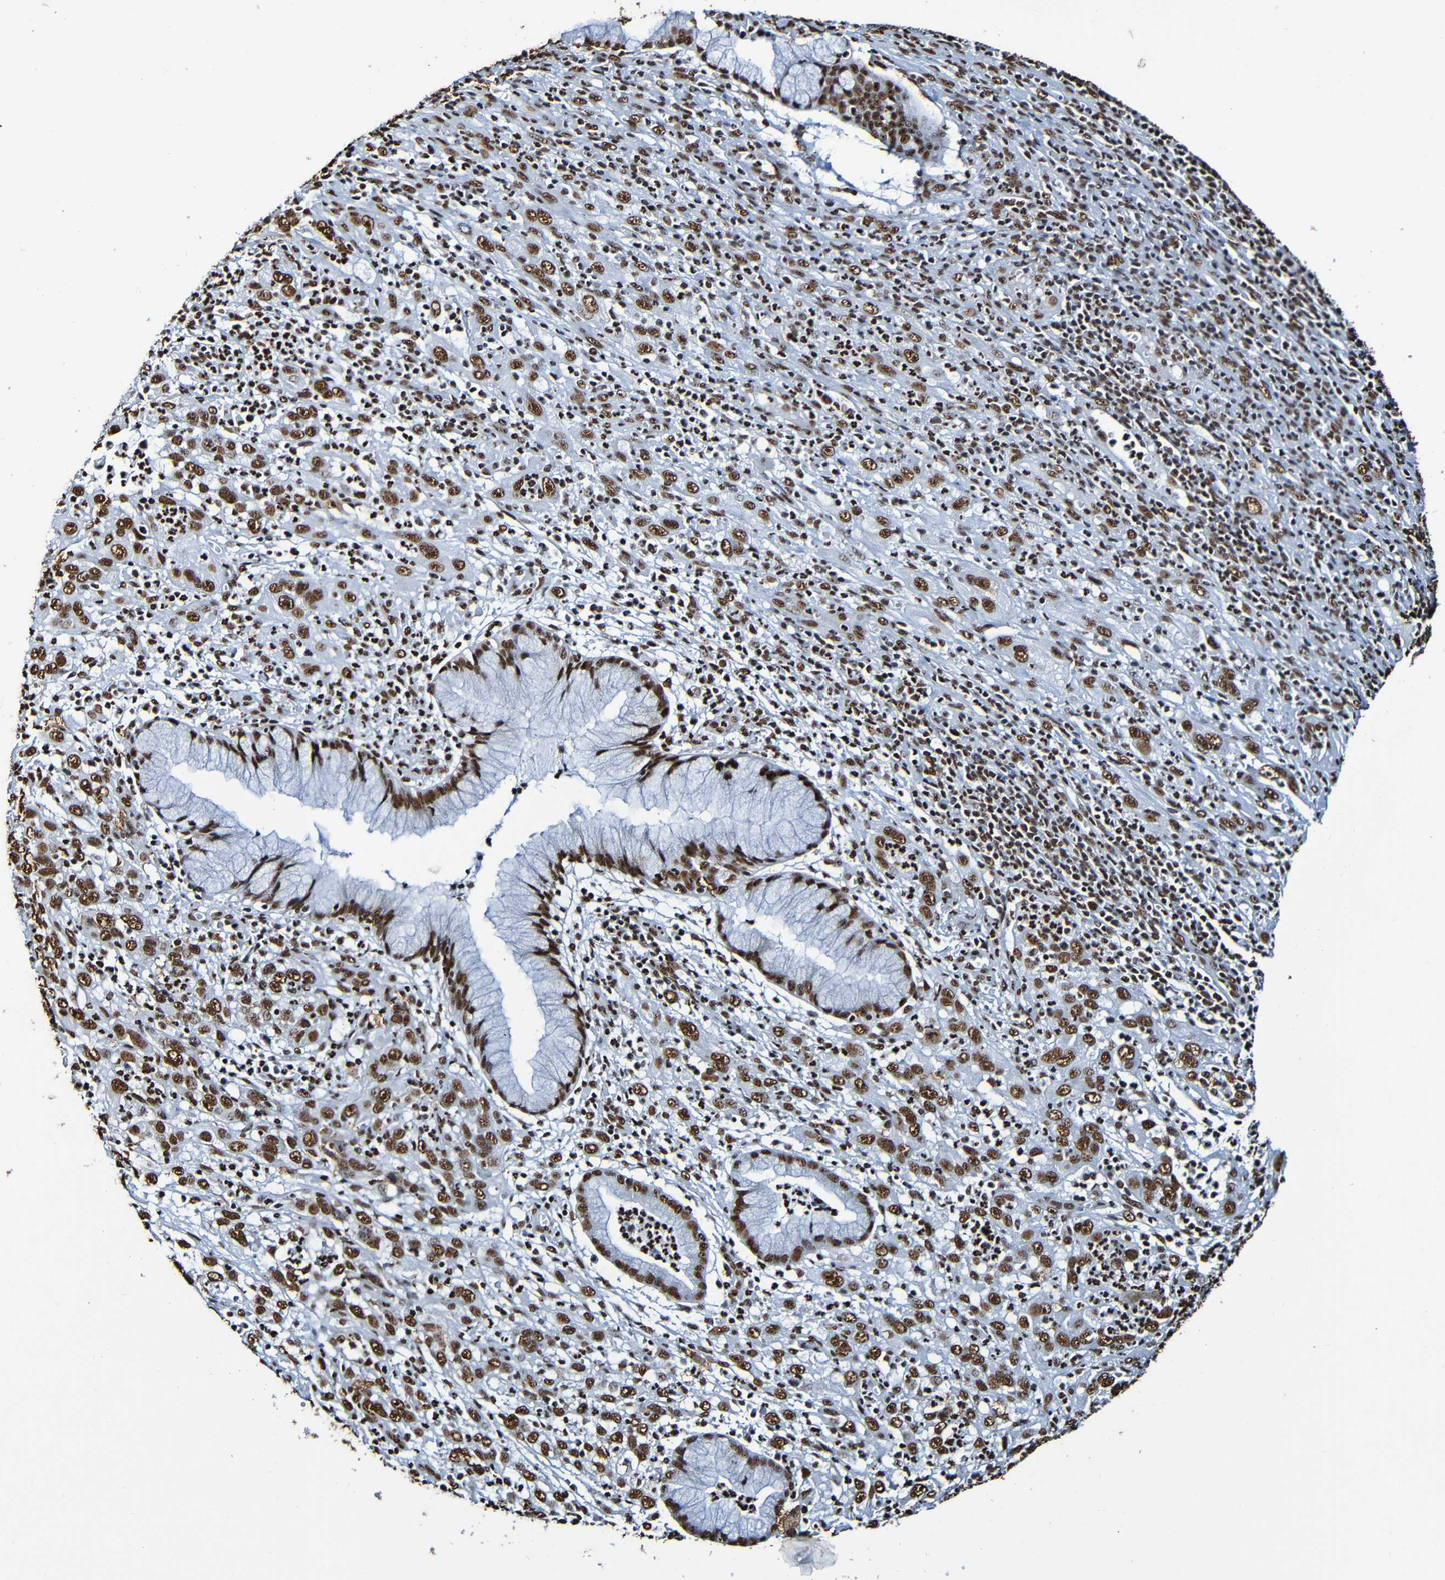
{"staining": {"intensity": "strong", "quantity": ">75%", "location": "nuclear"}, "tissue": "cervical cancer", "cell_type": "Tumor cells", "image_type": "cancer", "snomed": [{"axis": "morphology", "description": "Squamous cell carcinoma, NOS"}, {"axis": "topography", "description": "Cervix"}], "caption": "Brown immunohistochemical staining in cervical squamous cell carcinoma demonstrates strong nuclear positivity in approximately >75% of tumor cells.", "gene": "SRSF3", "patient": {"sex": "female", "age": 32}}